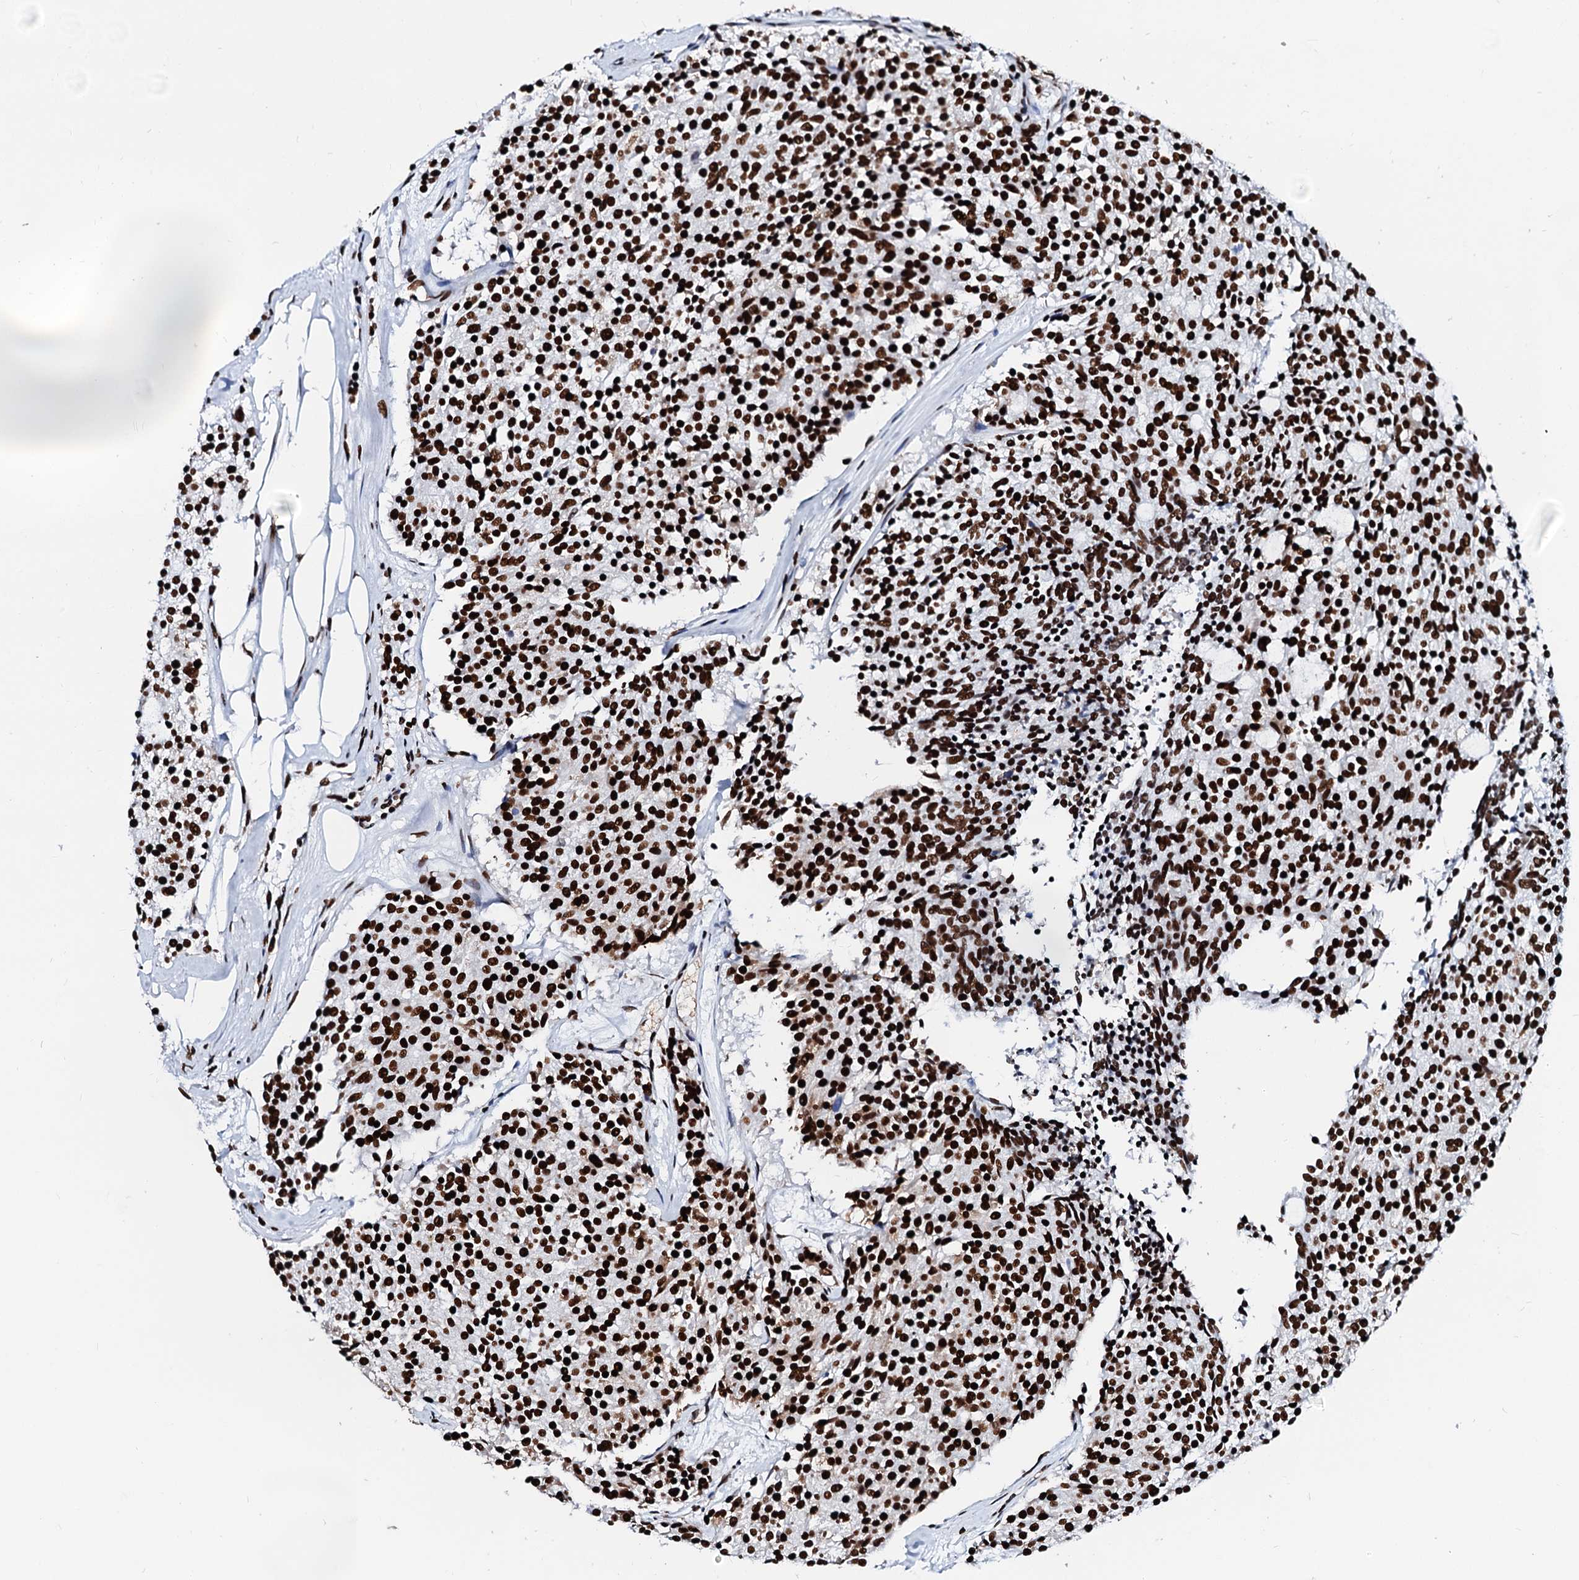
{"staining": {"intensity": "strong", "quantity": ">75%", "location": "nuclear"}, "tissue": "carcinoid", "cell_type": "Tumor cells", "image_type": "cancer", "snomed": [{"axis": "morphology", "description": "Carcinoid, malignant, NOS"}, {"axis": "topography", "description": "Pancreas"}], "caption": "A high amount of strong nuclear positivity is seen in approximately >75% of tumor cells in carcinoid tissue.", "gene": "RALY", "patient": {"sex": "female", "age": 54}}